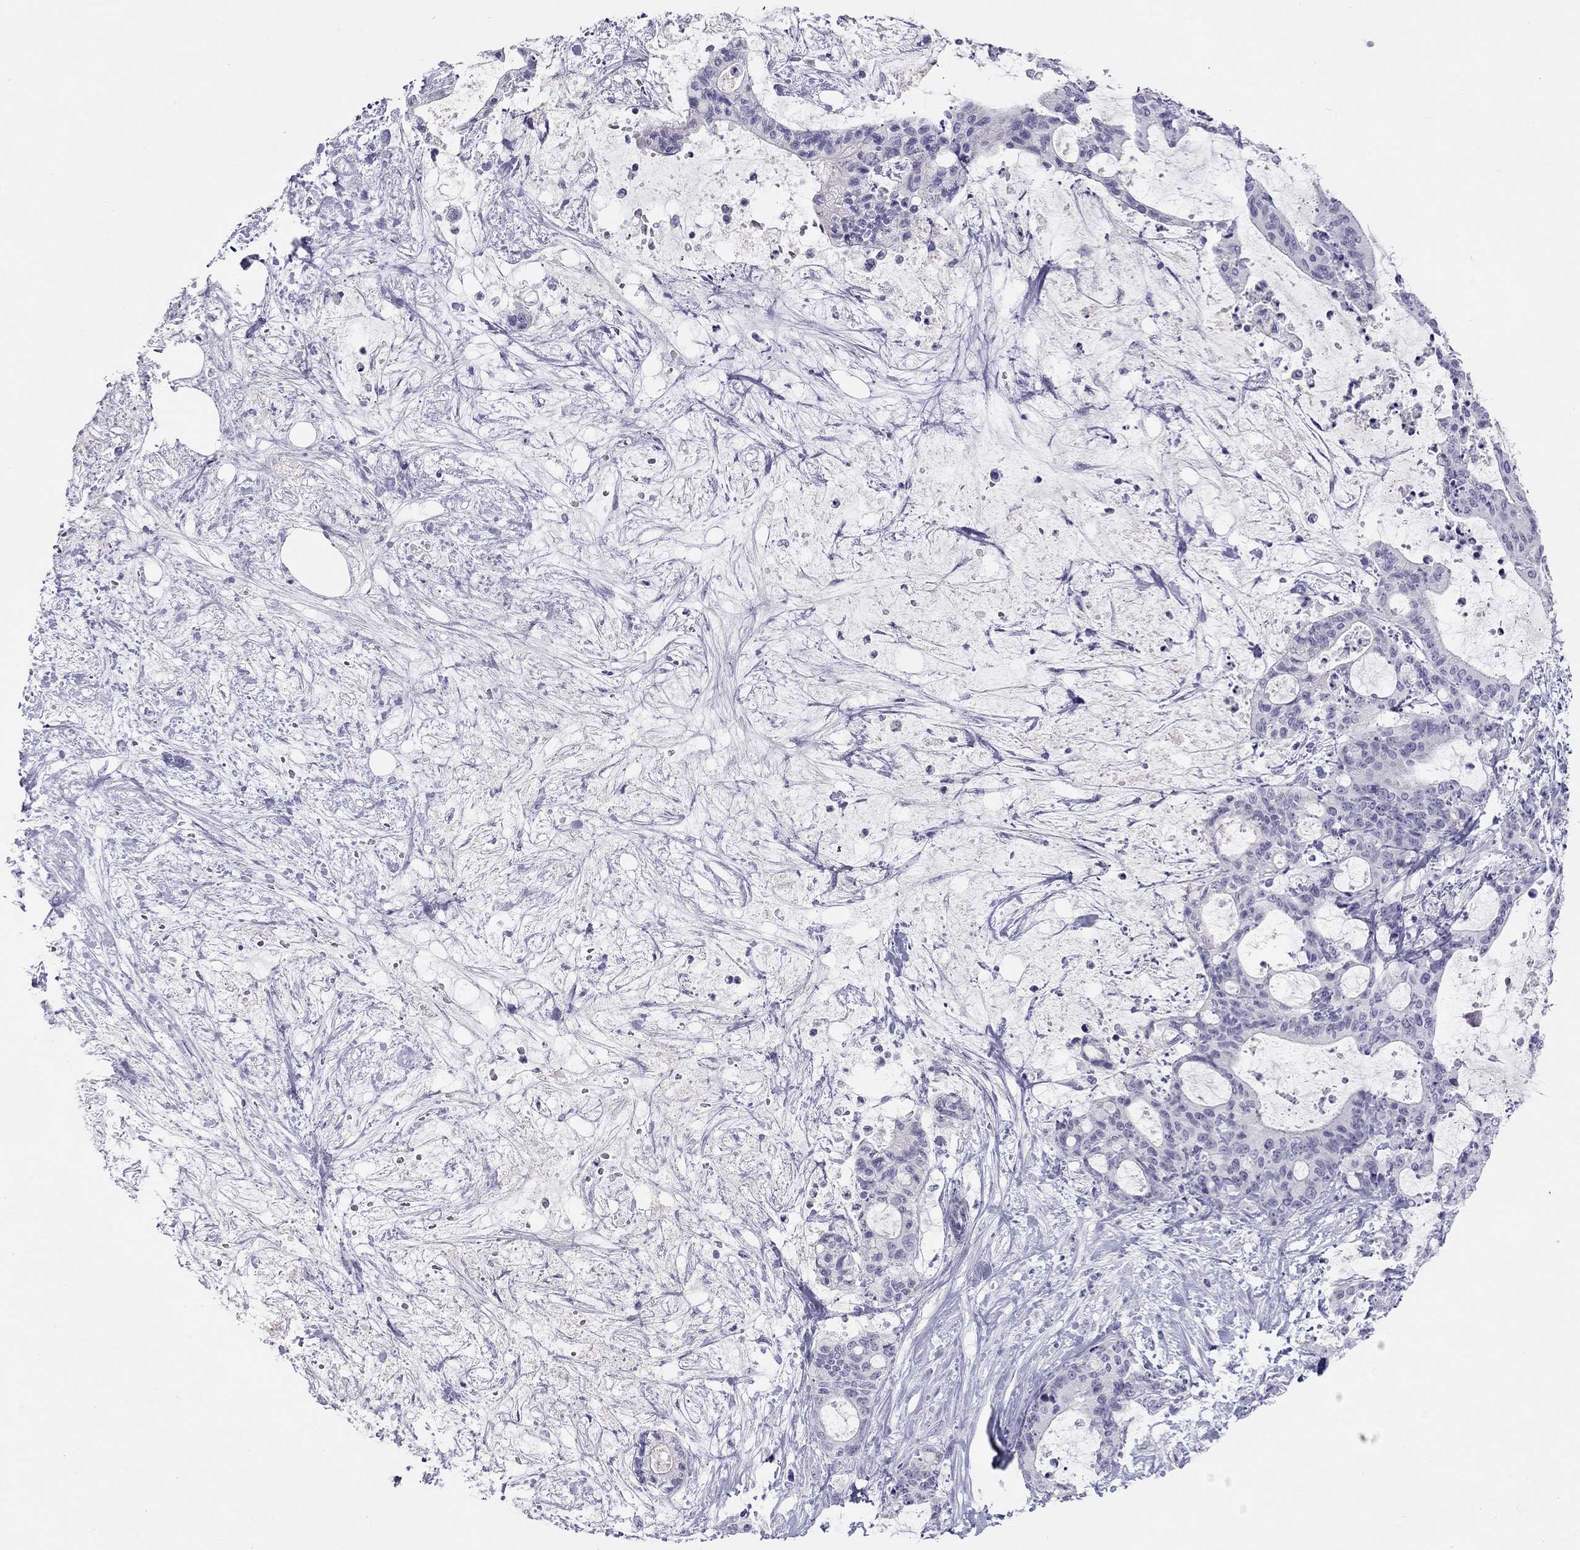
{"staining": {"intensity": "negative", "quantity": "none", "location": "none"}, "tissue": "liver cancer", "cell_type": "Tumor cells", "image_type": "cancer", "snomed": [{"axis": "morphology", "description": "Cholangiocarcinoma"}, {"axis": "topography", "description": "Liver"}], "caption": "Photomicrograph shows no protein positivity in tumor cells of liver cancer (cholangiocarcinoma) tissue.", "gene": "KCNV2", "patient": {"sex": "female", "age": 73}}